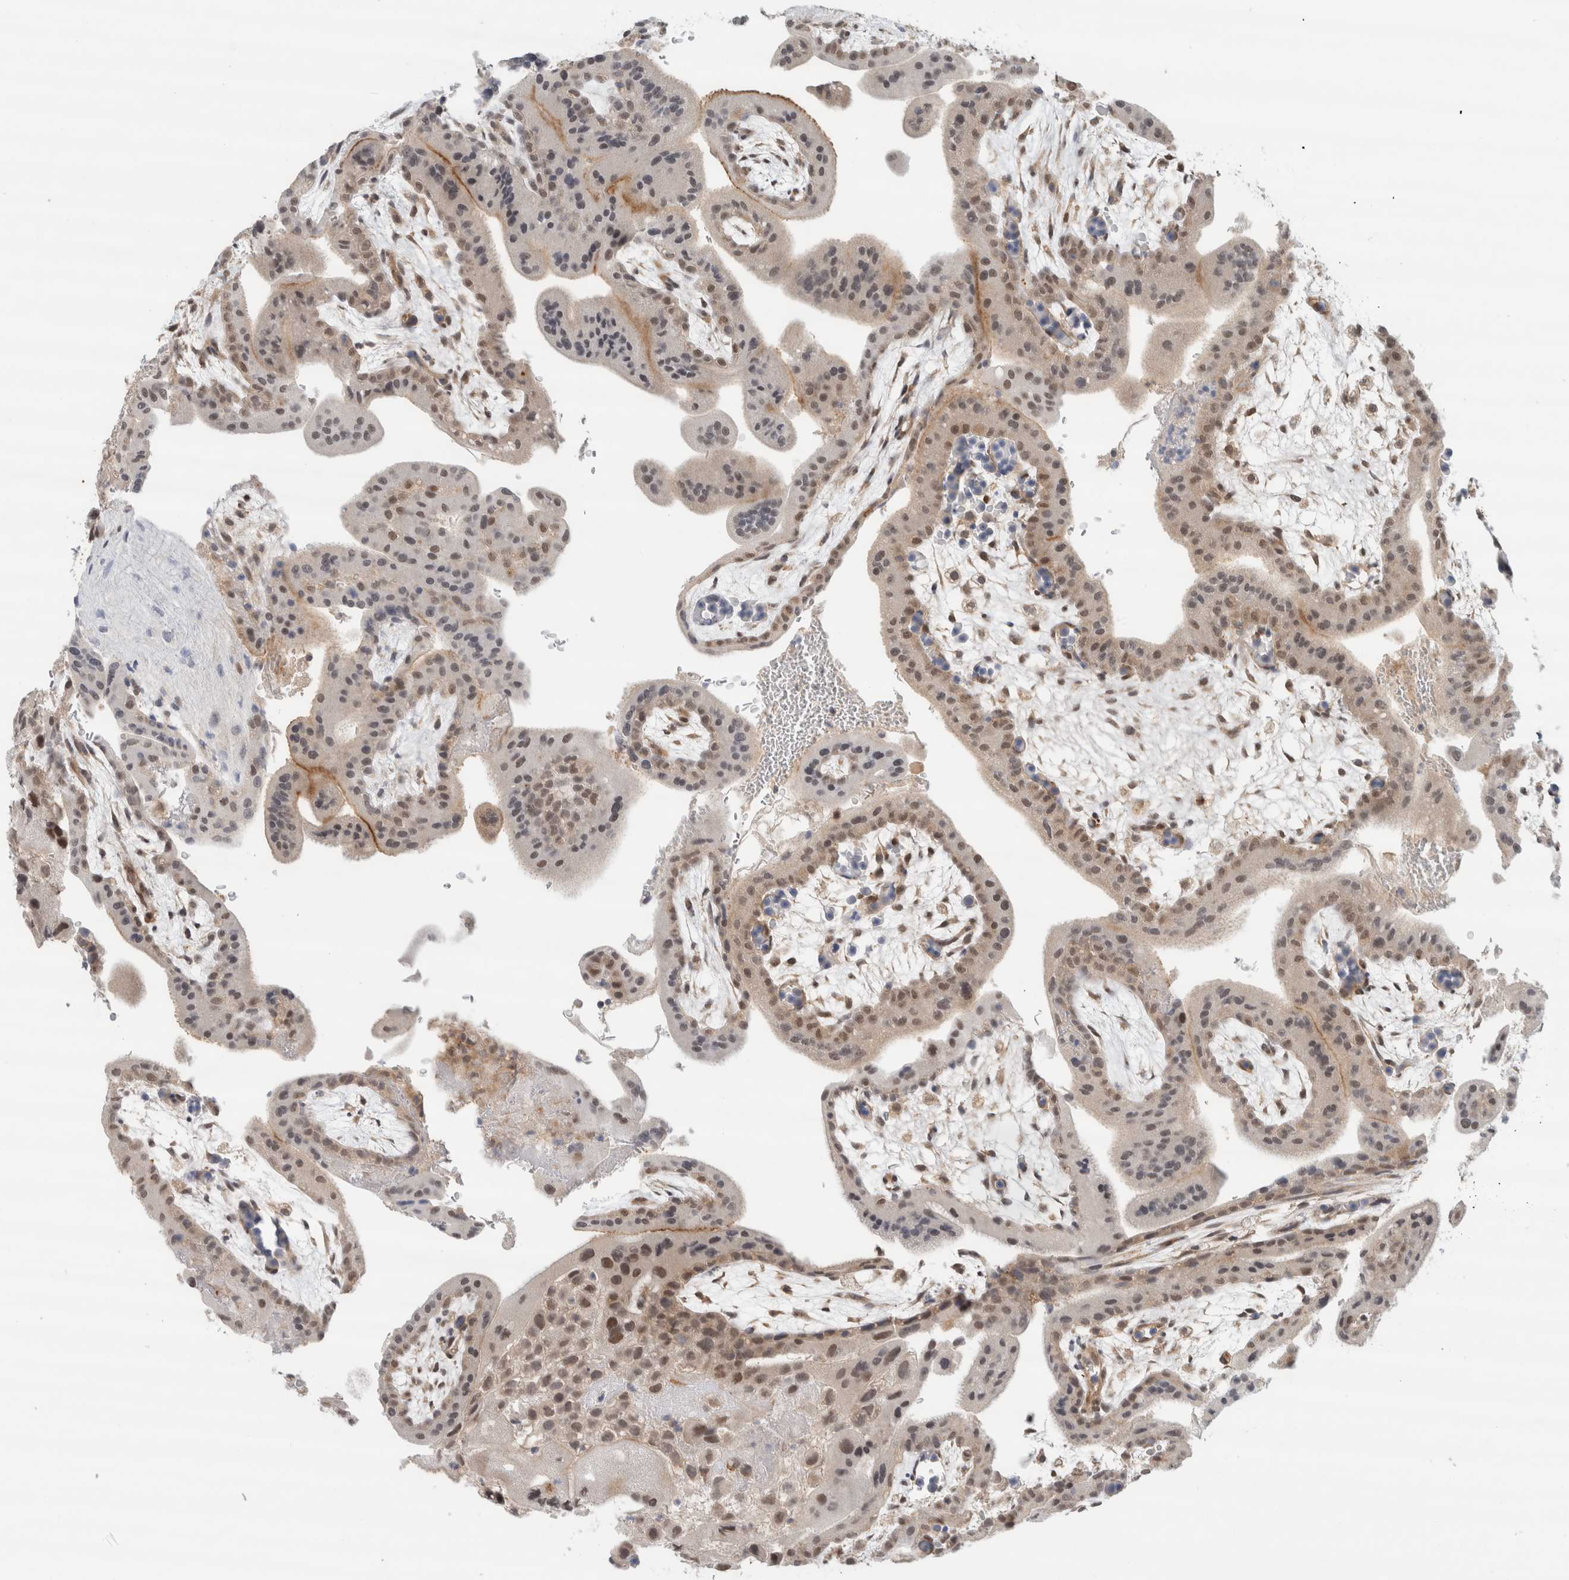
{"staining": {"intensity": "moderate", "quantity": ">75%", "location": "cytoplasmic/membranous,nuclear"}, "tissue": "placenta", "cell_type": "Decidual cells", "image_type": "normal", "snomed": [{"axis": "morphology", "description": "Normal tissue, NOS"}, {"axis": "topography", "description": "Placenta"}], "caption": "DAB (3,3'-diaminobenzidine) immunohistochemical staining of benign human placenta shows moderate cytoplasmic/membranous,nuclear protein staining in about >75% of decidual cells. The protein is shown in brown color, while the nuclei are stained blue.", "gene": "EIF4G3", "patient": {"sex": "female", "age": 35}}